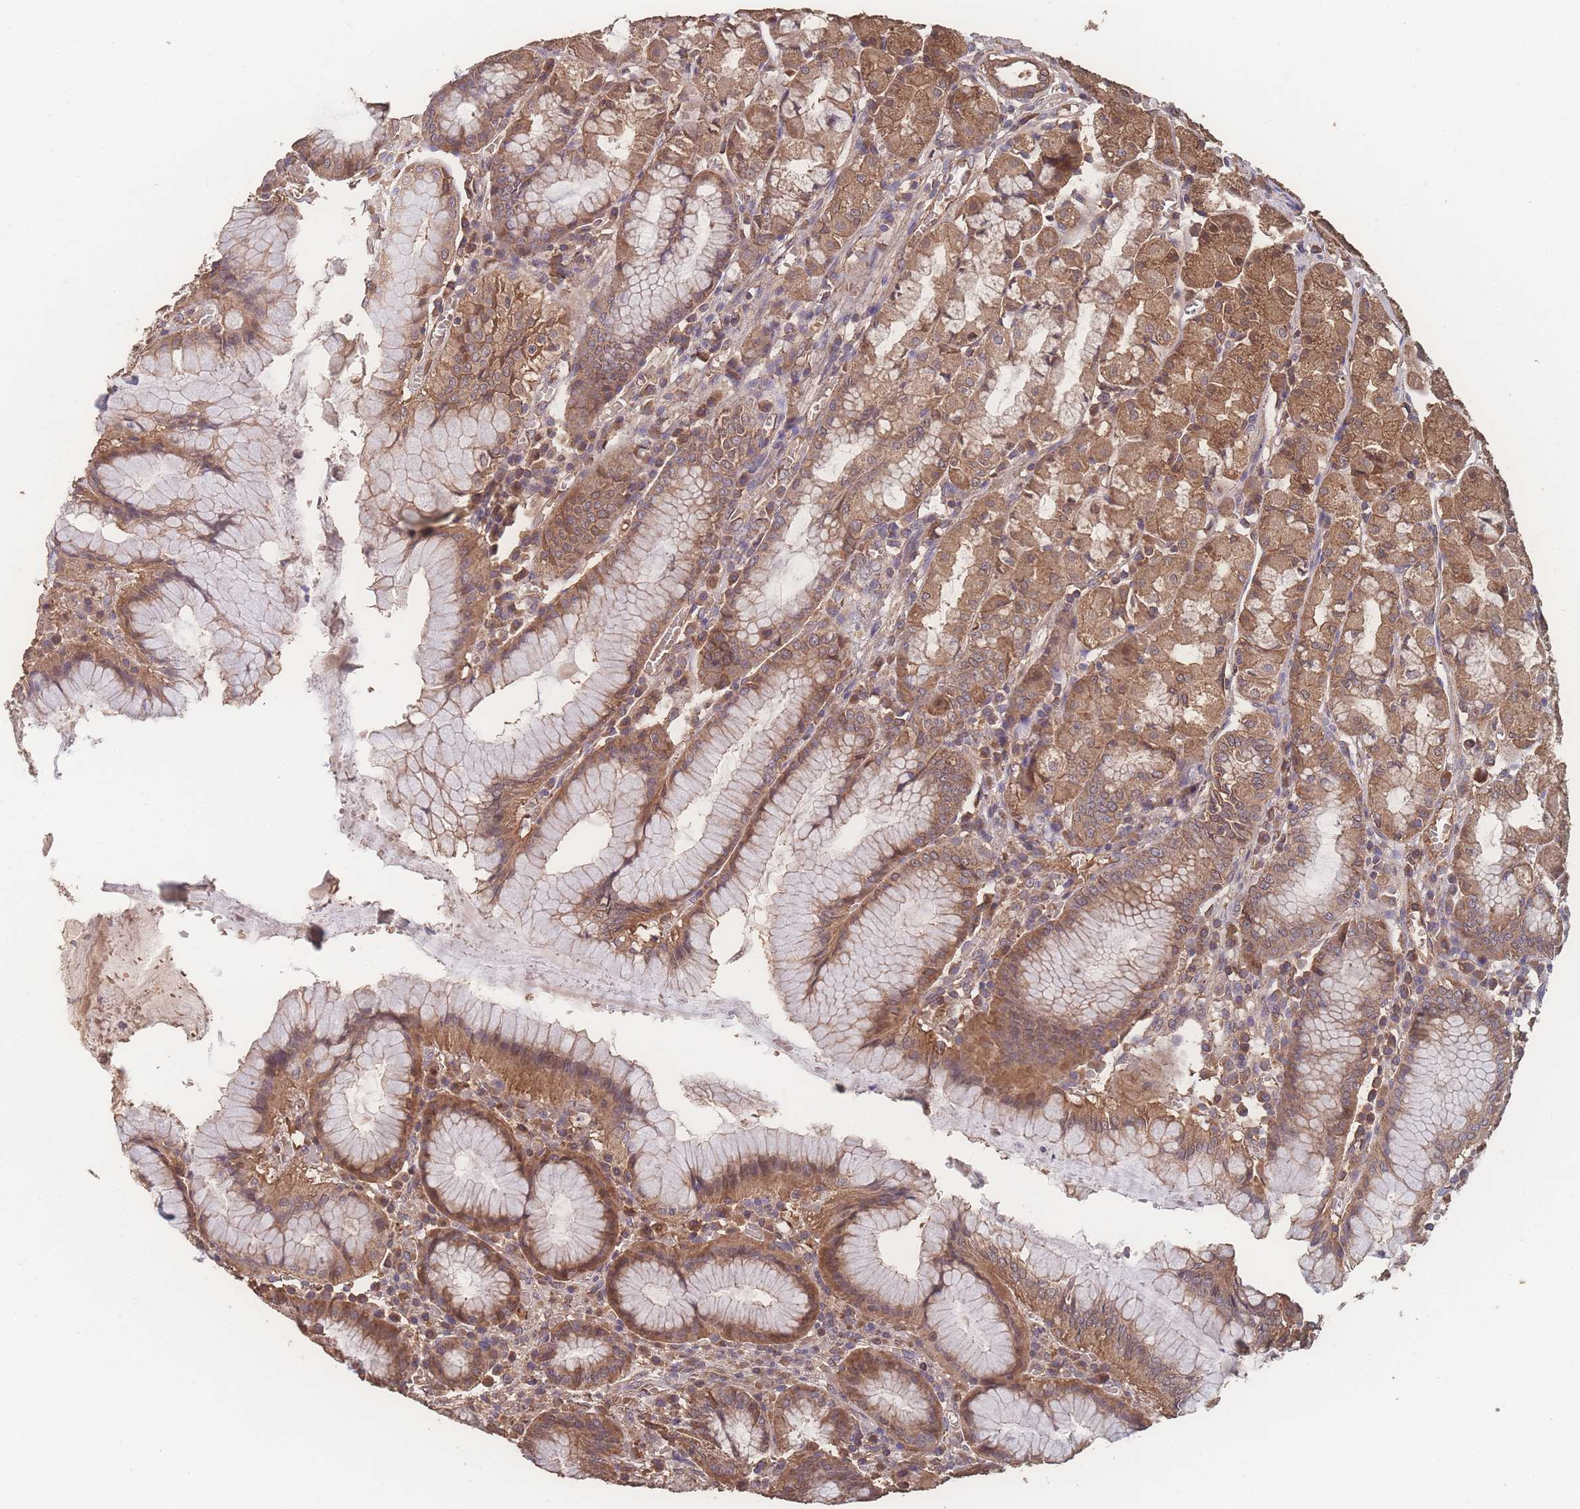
{"staining": {"intensity": "moderate", "quantity": ">75%", "location": "cytoplasmic/membranous"}, "tissue": "stomach", "cell_type": "Glandular cells", "image_type": "normal", "snomed": [{"axis": "morphology", "description": "Normal tissue, NOS"}, {"axis": "topography", "description": "Stomach"}], "caption": "Glandular cells exhibit medium levels of moderate cytoplasmic/membranous positivity in approximately >75% of cells in unremarkable human stomach.", "gene": "ATXN10", "patient": {"sex": "male", "age": 55}}